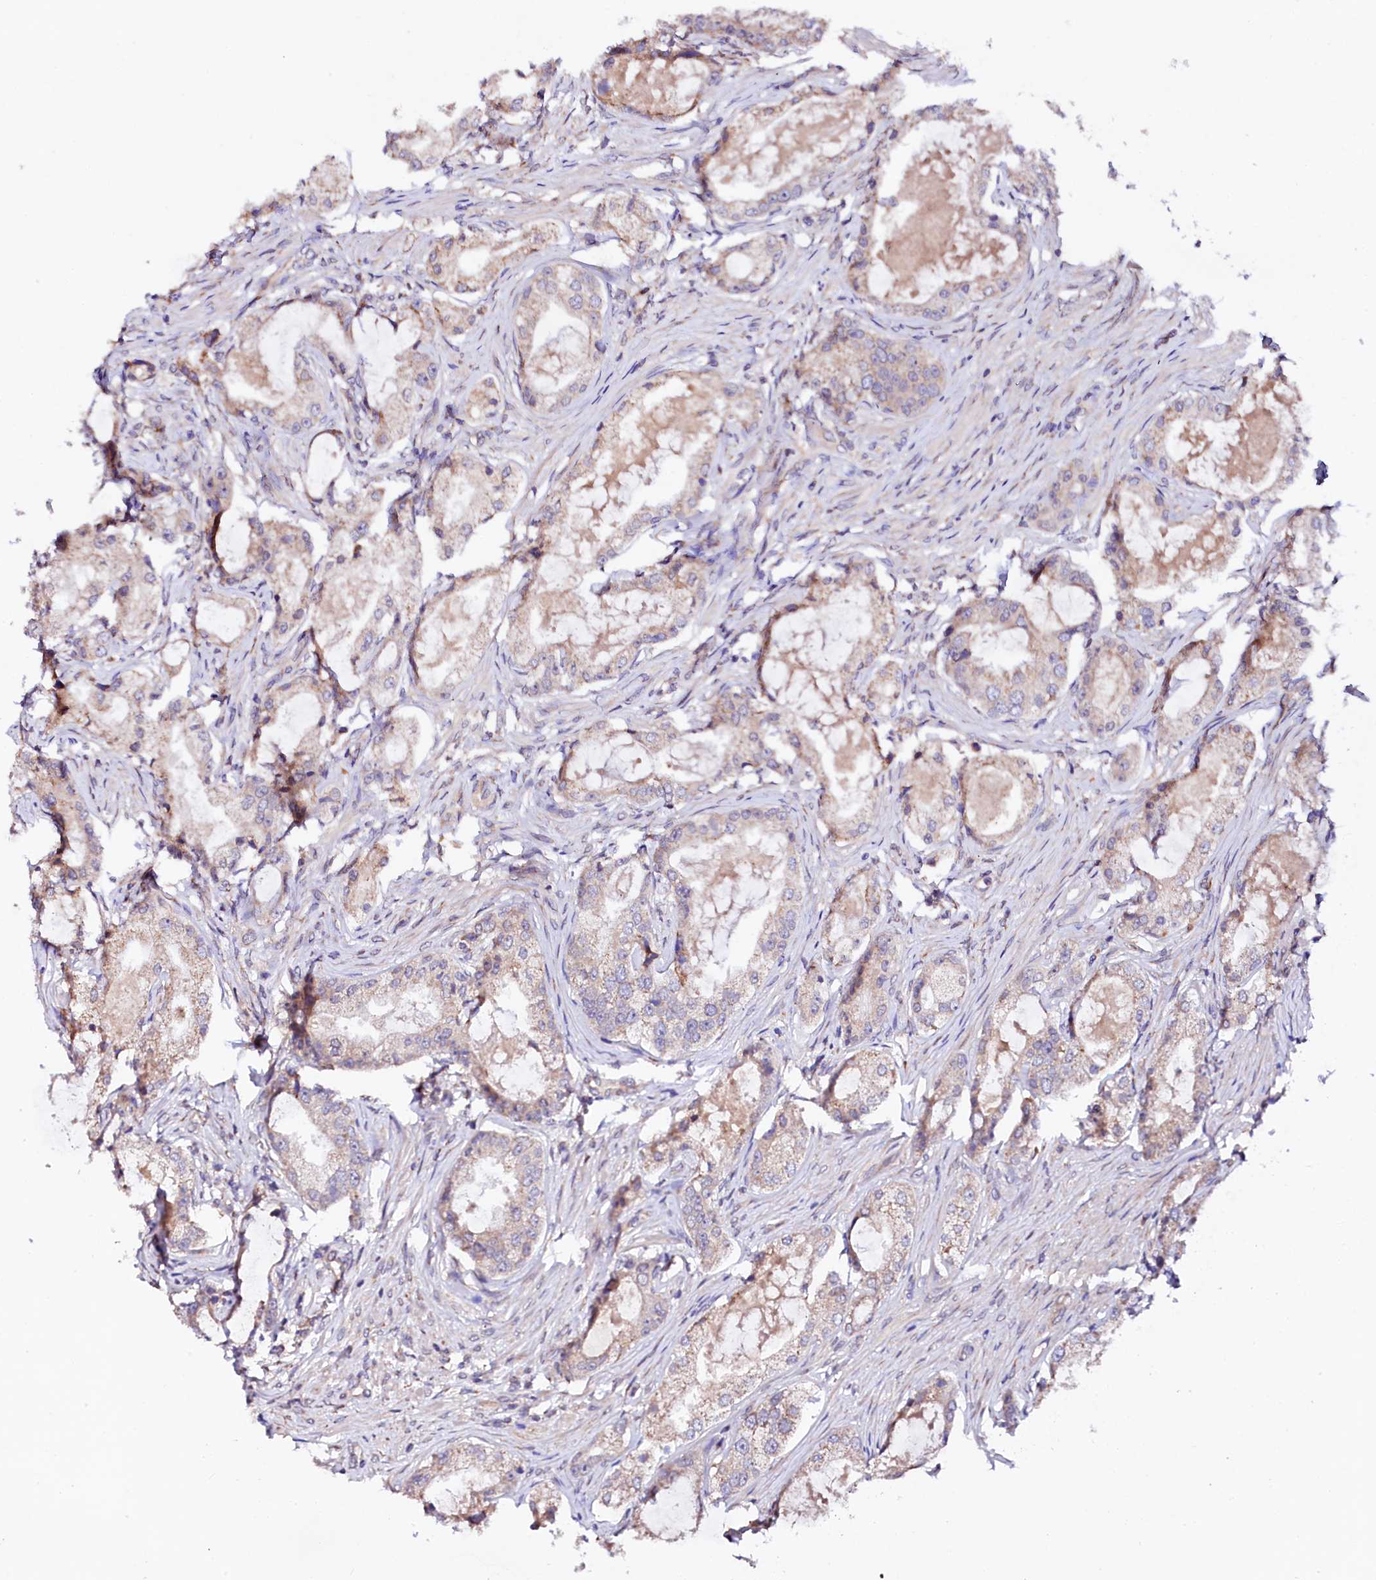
{"staining": {"intensity": "weak", "quantity": "<25%", "location": "cytoplasmic/membranous"}, "tissue": "prostate cancer", "cell_type": "Tumor cells", "image_type": "cancer", "snomed": [{"axis": "morphology", "description": "Adenocarcinoma, Low grade"}, {"axis": "topography", "description": "Prostate"}], "caption": "This is an immunohistochemistry image of human low-grade adenocarcinoma (prostate). There is no expression in tumor cells.", "gene": "UBE3C", "patient": {"sex": "male", "age": 68}}